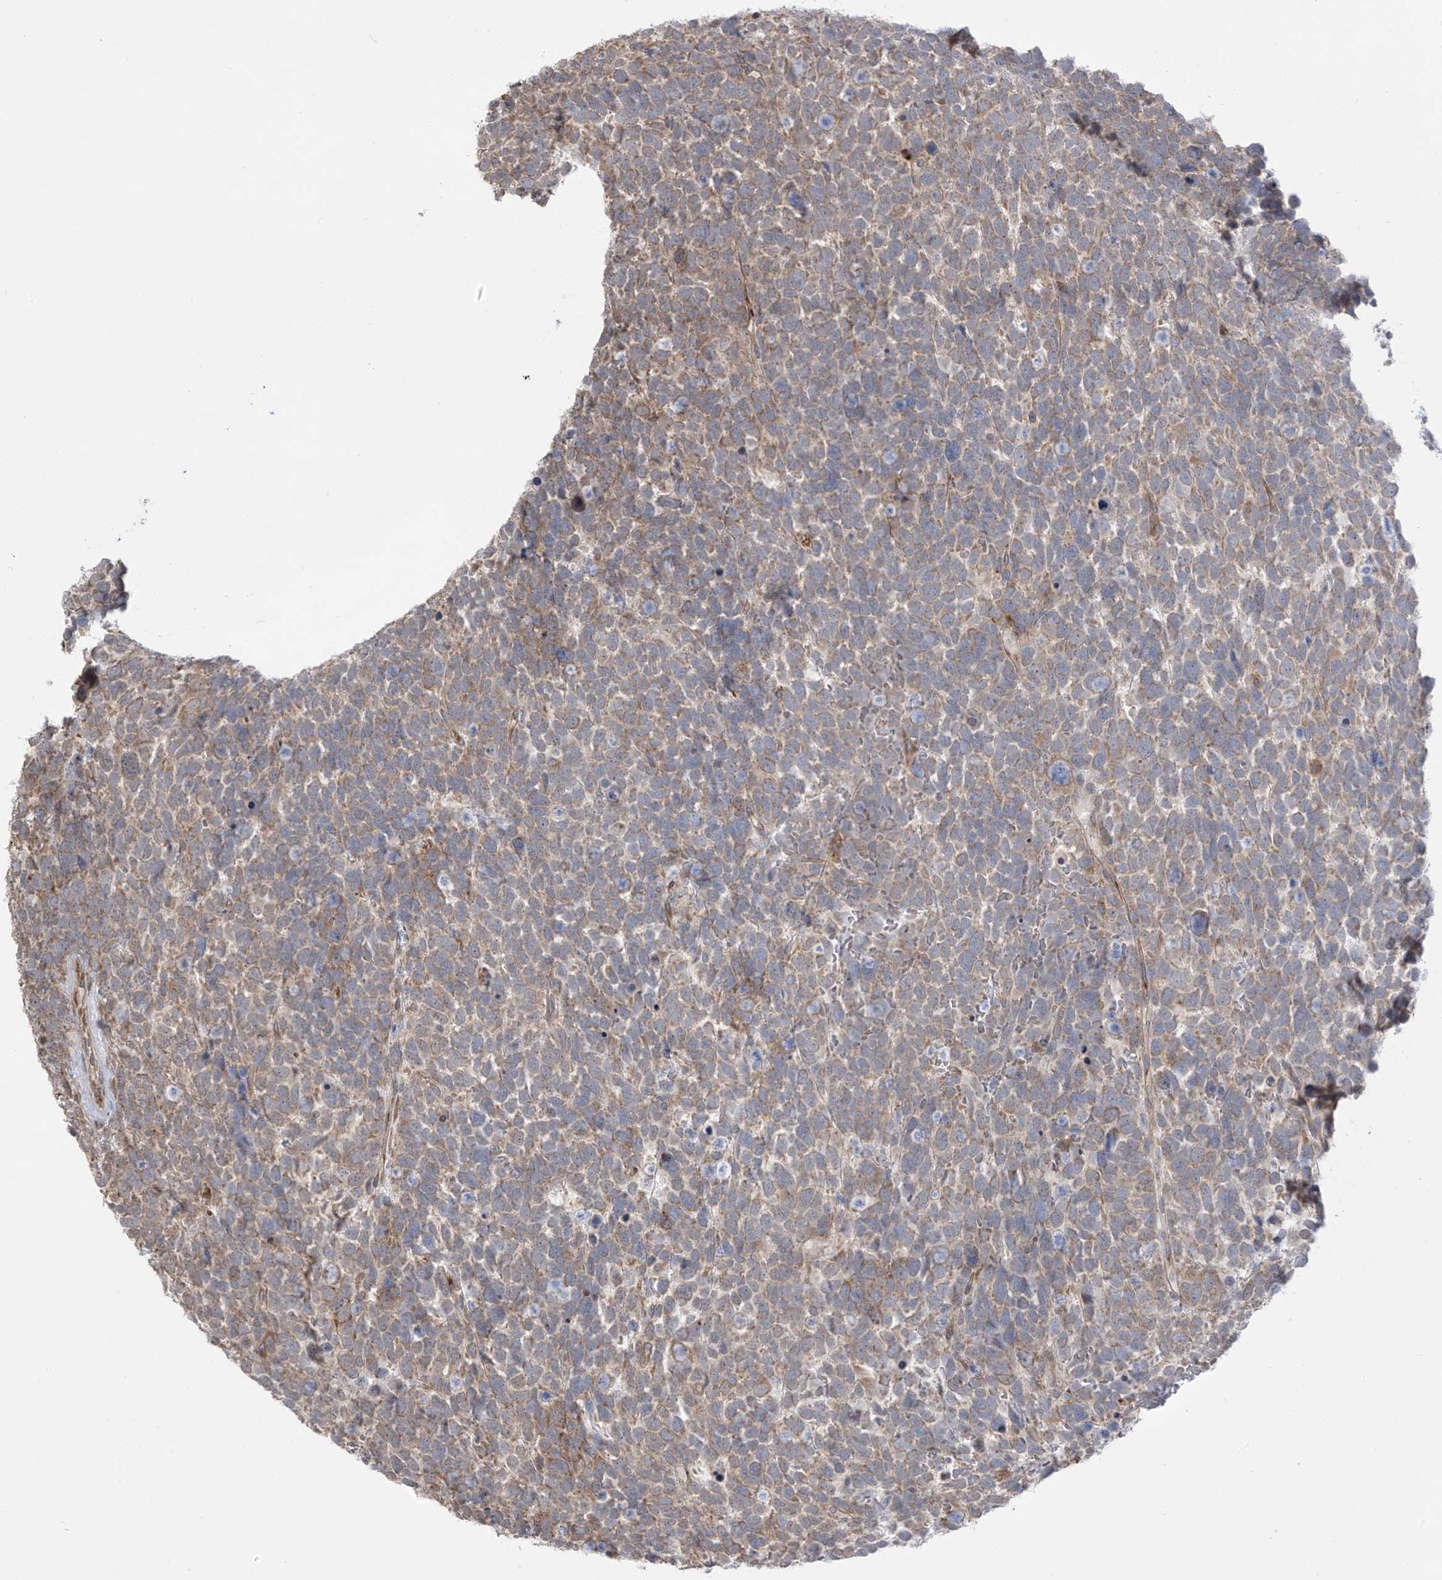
{"staining": {"intensity": "weak", "quantity": "25%-75%", "location": "cytoplasmic/membranous"}, "tissue": "urothelial cancer", "cell_type": "Tumor cells", "image_type": "cancer", "snomed": [{"axis": "morphology", "description": "Urothelial carcinoma, High grade"}, {"axis": "topography", "description": "Urinary bladder"}], "caption": "Immunohistochemistry of high-grade urothelial carcinoma exhibits low levels of weak cytoplasmic/membranous staining in approximately 25%-75% of tumor cells. (IHC, brightfield microscopy, high magnification).", "gene": "KIAA1522", "patient": {"sex": "female", "age": 82}}